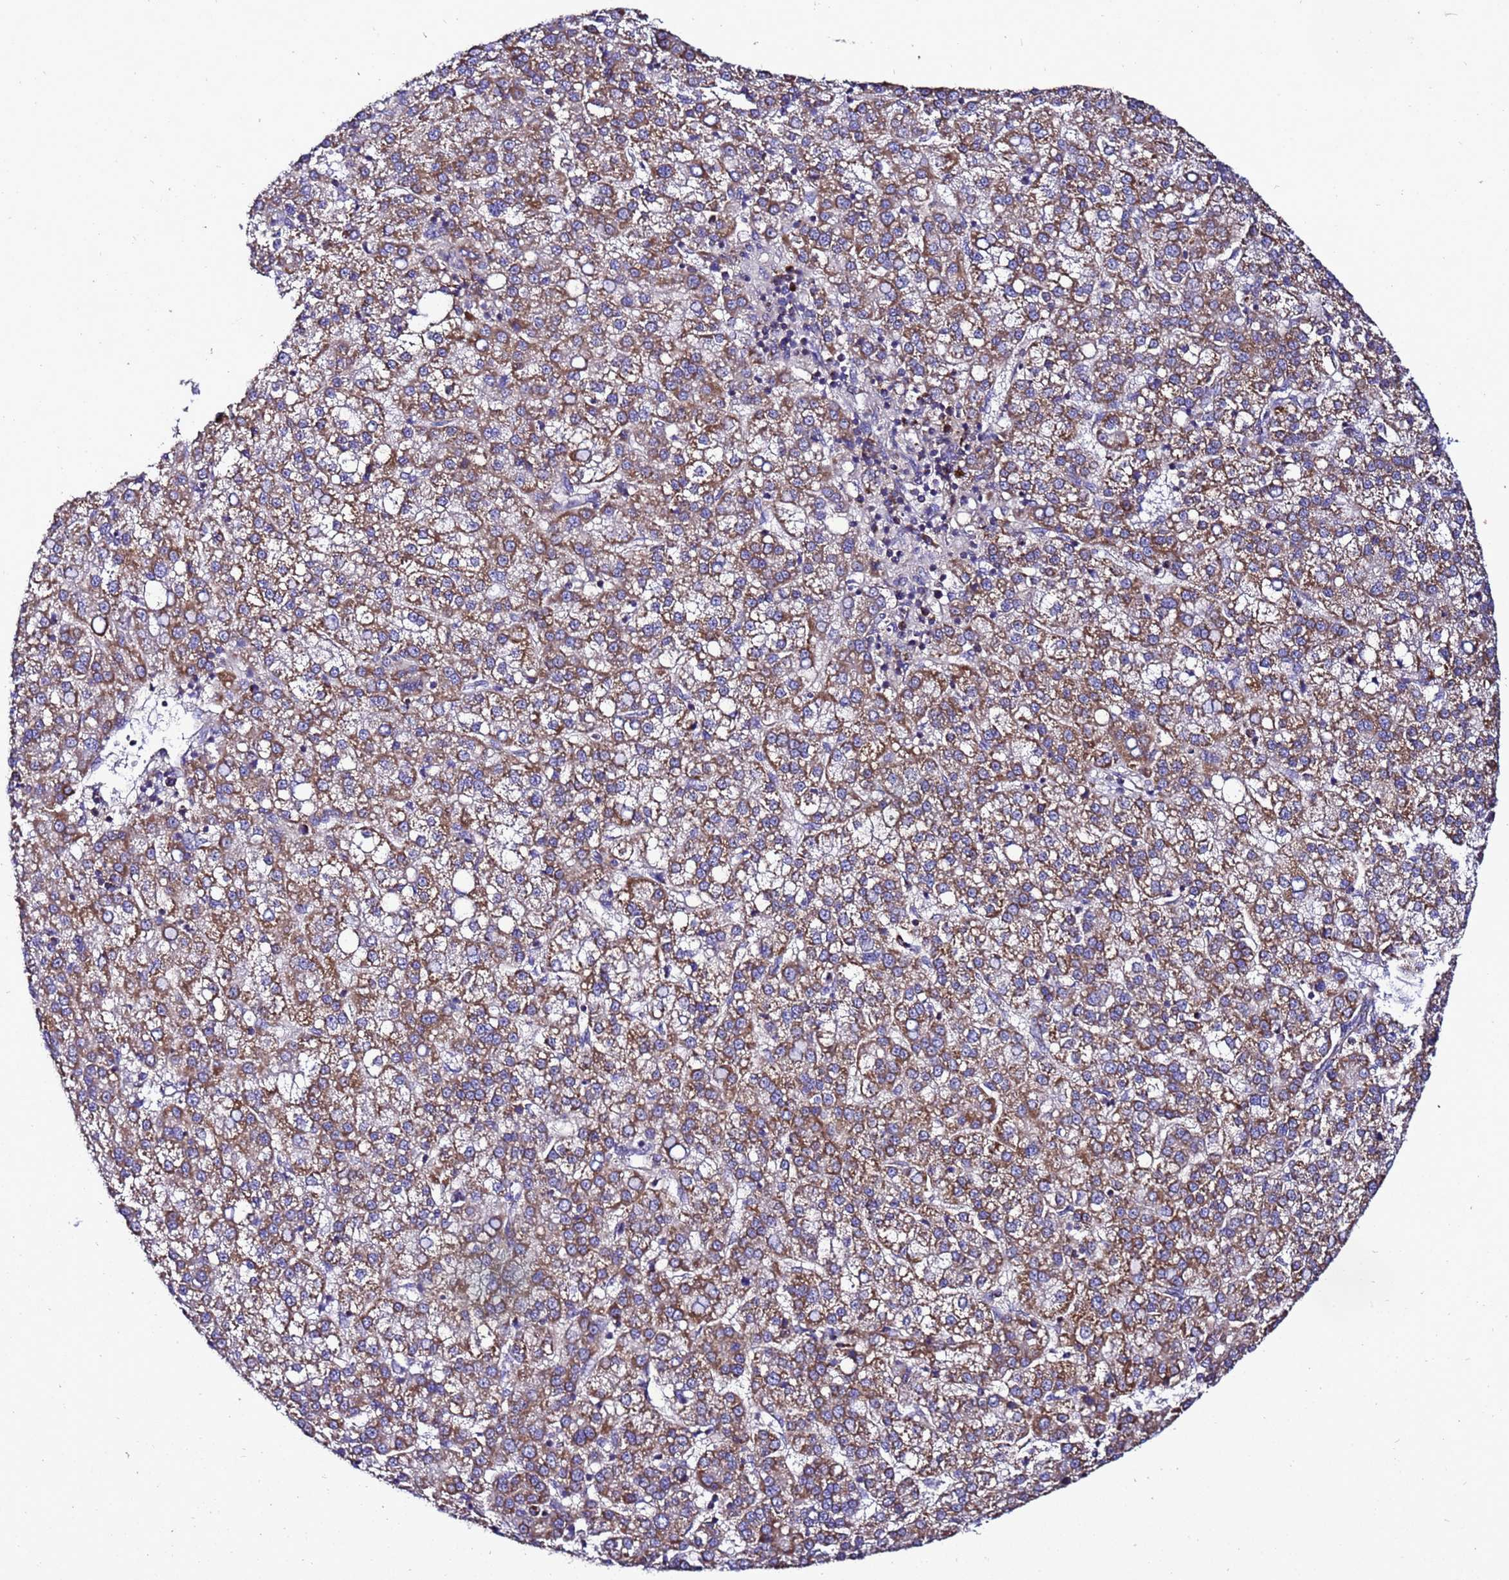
{"staining": {"intensity": "moderate", "quantity": ">75%", "location": "cytoplasmic/membranous"}, "tissue": "liver cancer", "cell_type": "Tumor cells", "image_type": "cancer", "snomed": [{"axis": "morphology", "description": "Carcinoma, Hepatocellular, NOS"}, {"axis": "topography", "description": "Liver"}], "caption": "The immunohistochemical stain highlights moderate cytoplasmic/membranous expression in tumor cells of liver cancer tissue.", "gene": "HIGD2A", "patient": {"sex": "female", "age": 58}}